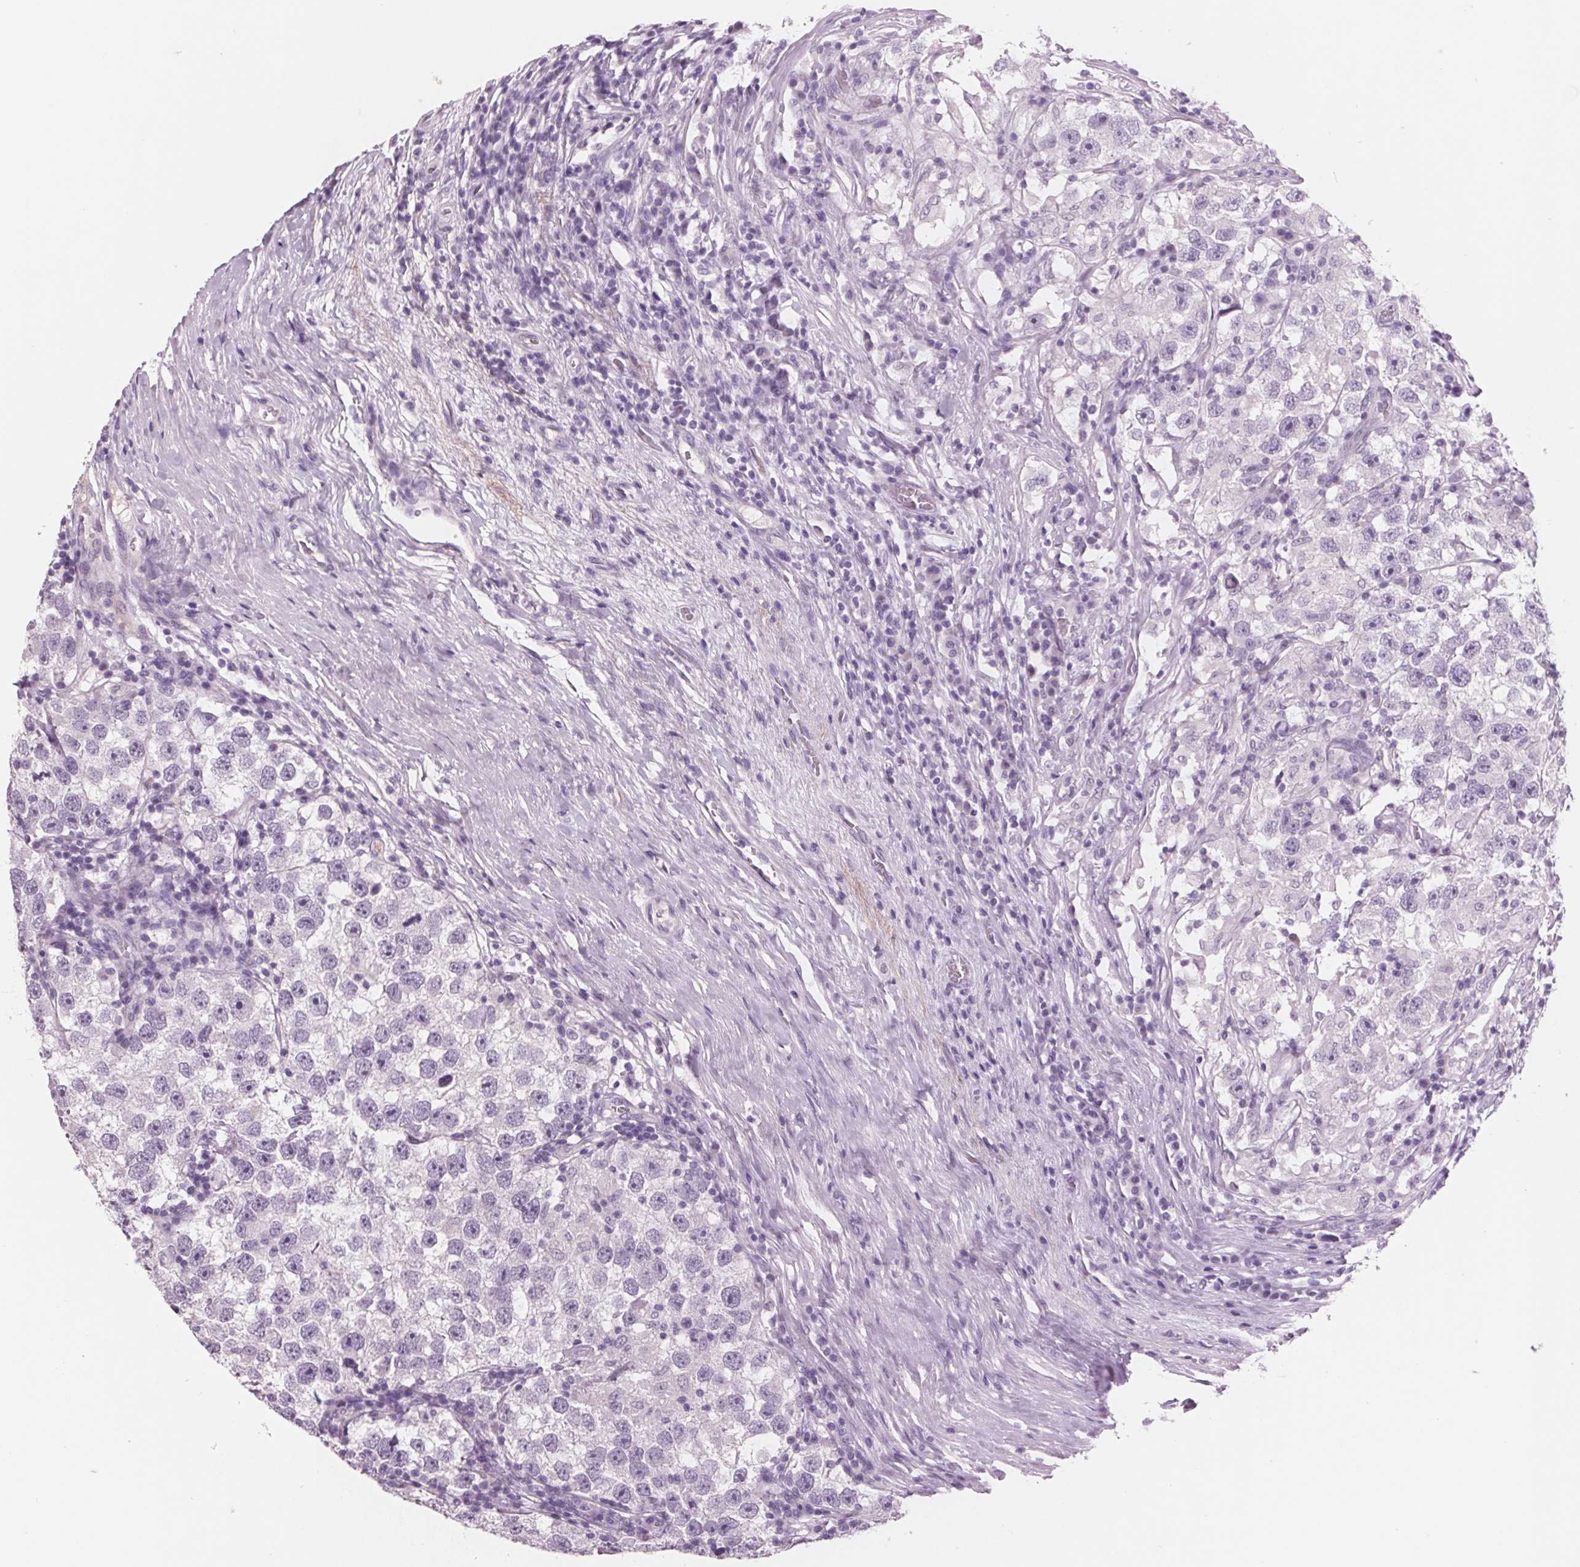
{"staining": {"intensity": "negative", "quantity": "none", "location": "none"}, "tissue": "testis cancer", "cell_type": "Tumor cells", "image_type": "cancer", "snomed": [{"axis": "morphology", "description": "Seminoma, NOS"}, {"axis": "topography", "description": "Testis"}], "caption": "An immunohistochemistry (IHC) histopathology image of testis cancer (seminoma) is shown. There is no staining in tumor cells of testis cancer (seminoma).", "gene": "AMBP", "patient": {"sex": "male", "age": 26}}